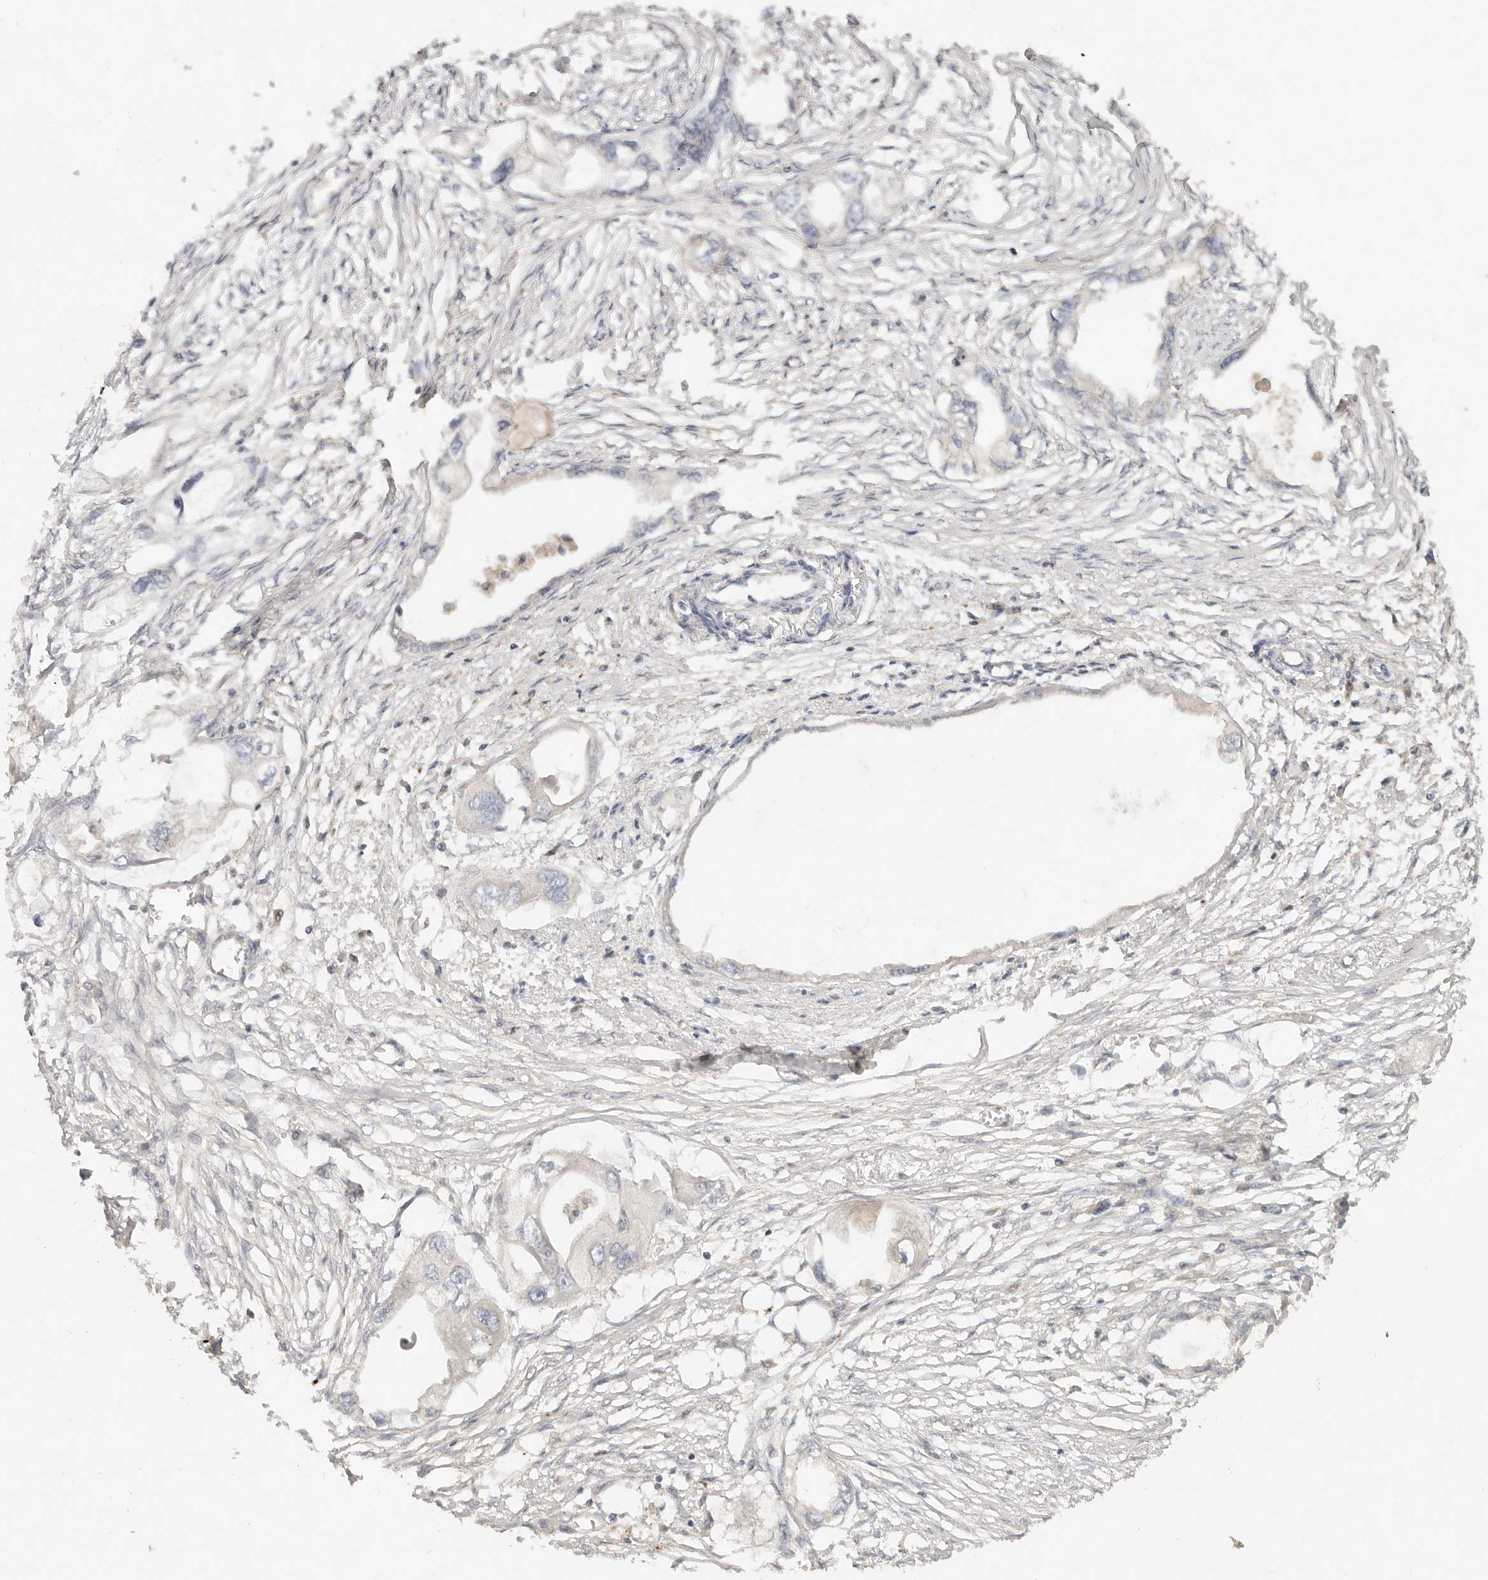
{"staining": {"intensity": "negative", "quantity": "none", "location": "none"}, "tissue": "endometrial cancer", "cell_type": "Tumor cells", "image_type": "cancer", "snomed": [{"axis": "morphology", "description": "Adenocarcinoma, NOS"}, {"axis": "morphology", "description": "Adenocarcinoma, metastatic, NOS"}, {"axis": "topography", "description": "Adipose tissue"}, {"axis": "topography", "description": "Endometrium"}], "caption": "The IHC image has no significant expression in tumor cells of endometrial cancer (adenocarcinoma) tissue. (Stains: DAB immunohistochemistry (IHC) with hematoxylin counter stain, Microscopy: brightfield microscopy at high magnification).", "gene": "NECAP2", "patient": {"sex": "female", "age": 67}}